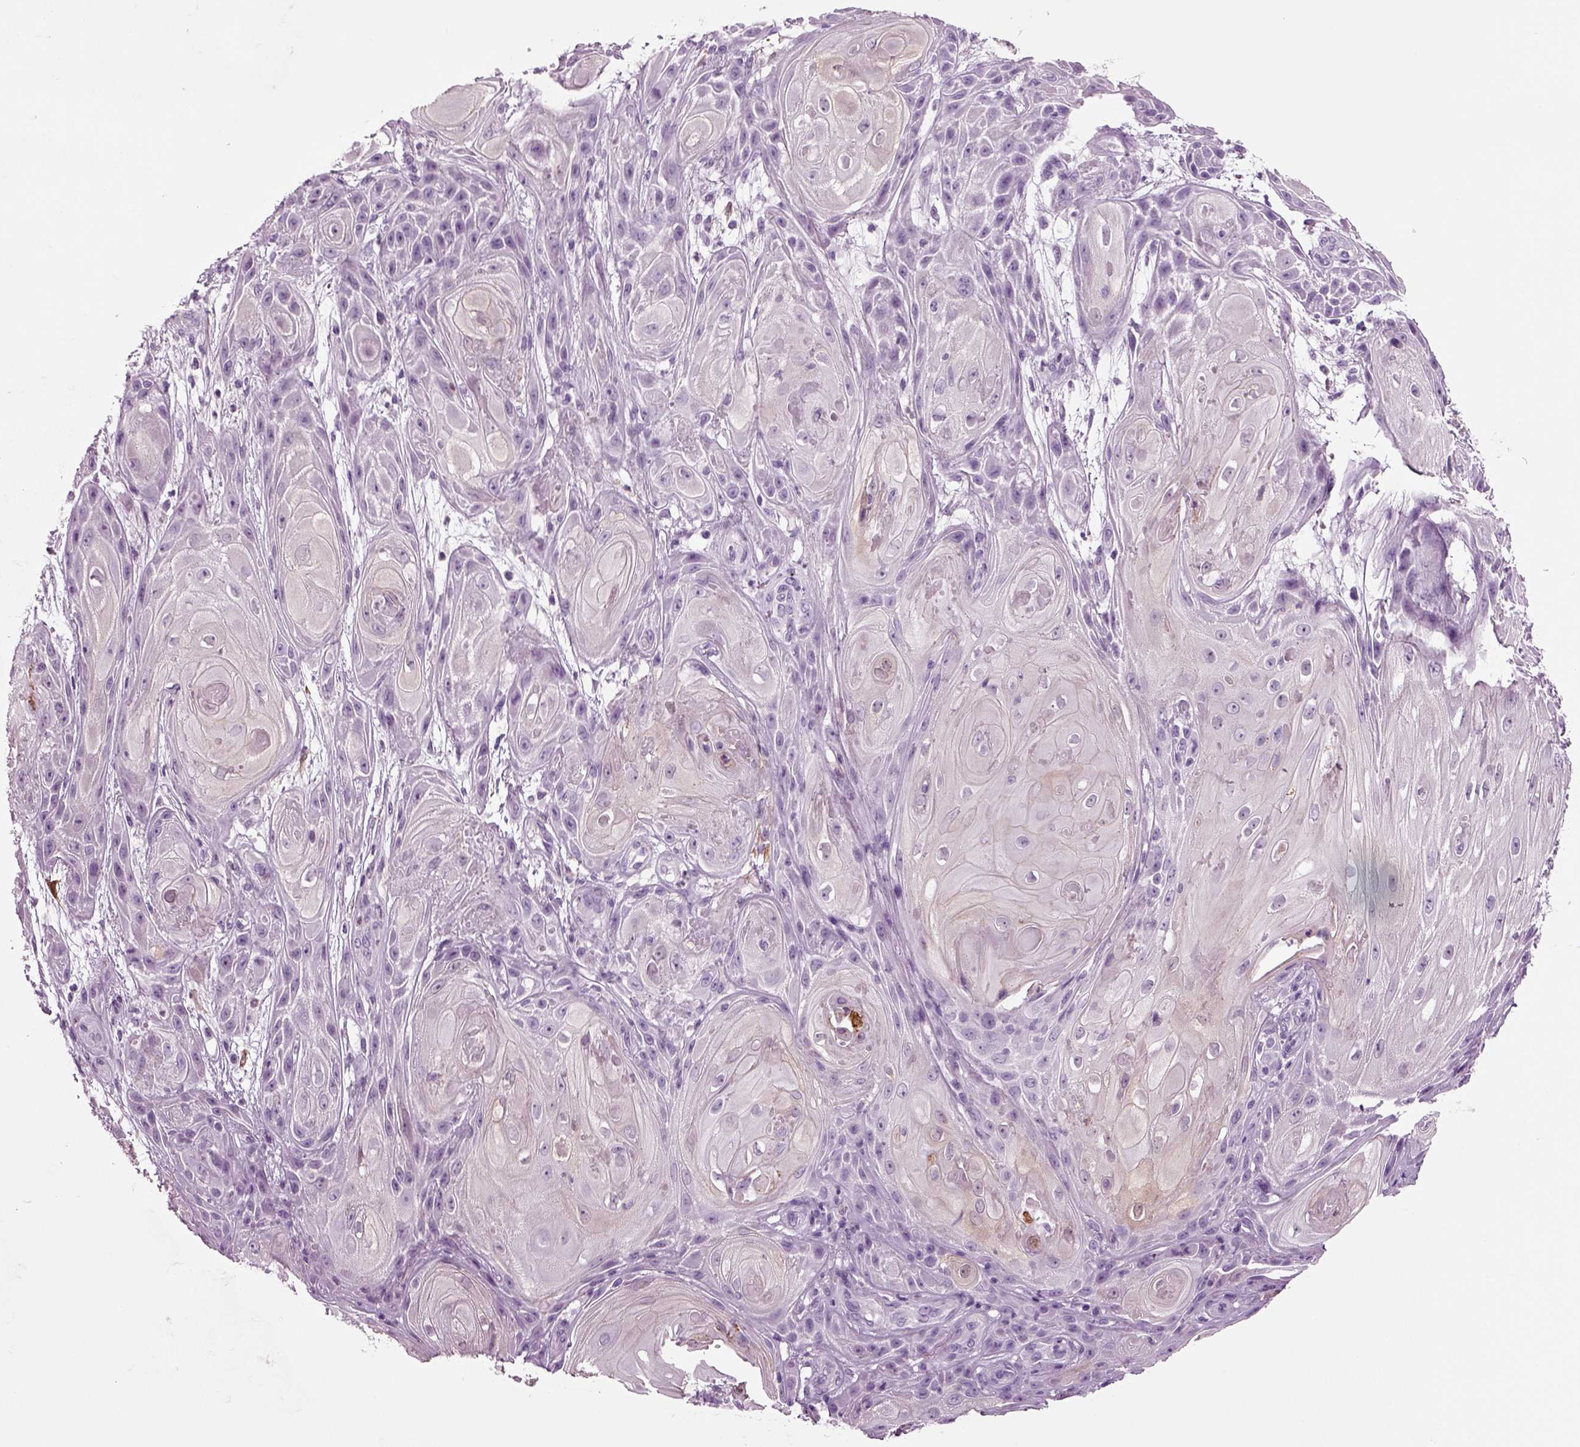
{"staining": {"intensity": "negative", "quantity": "none", "location": "none"}, "tissue": "skin cancer", "cell_type": "Tumor cells", "image_type": "cancer", "snomed": [{"axis": "morphology", "description": "Squamous cell carcinoma, NOS"}, {"axis": "topography", "description": "Skin"}], "caption": "This is an immunohistochemistry (IHC) histopathology image of human skin cancer (squamous cell carcinoma). There is no expression in tumor cells.", "gene": "CRABP1", "patient": {"sex": "male", "age": 62}}